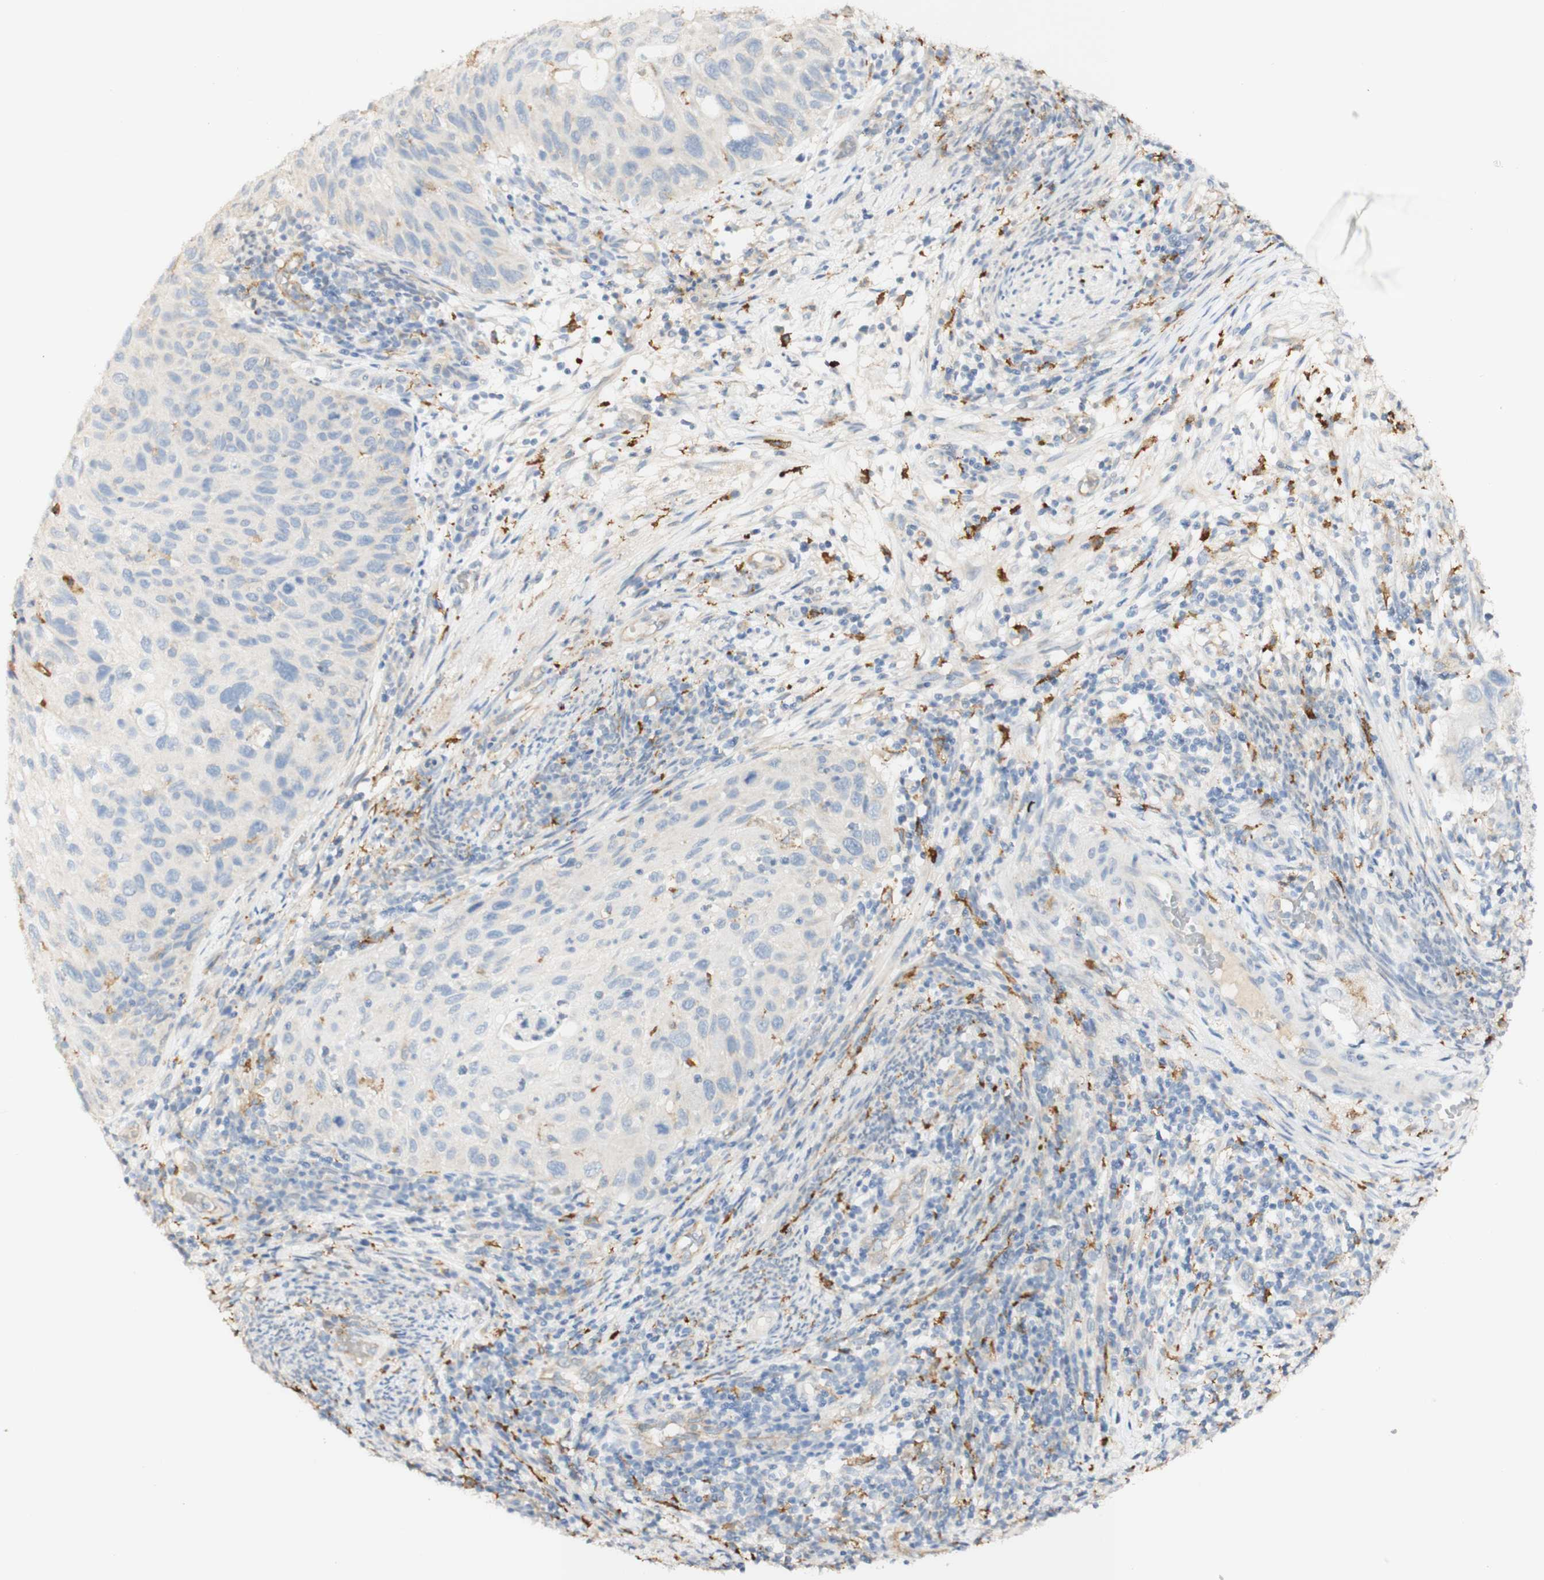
{"staining": {"intensity": "weak", "quantity": "<25%", "location": "cytoplasmic/membranous"}, "tissue": "cervical cancer", "cell_type": "Tumor cells", "image_type": "cancer", "snomed": [{"axis": "morphology", "description": "Squamous cell carcinoma, NOS"}, {"axis": "topography", "description": "Cervix"}], "caption": "Immunohistochemistry of human cervical cancer (squamous cell carcinoma) exhibits no positivity in tumor cells. The staining was performed using DAB (3,3'-diaminobenzidine) to visualize the protein expression in brown, while the nuclei were stained in blue with hematoxylin (Magnification: 20x).", "gene": "FCGRT", "patient": {"sex": "female", "age": 70}}